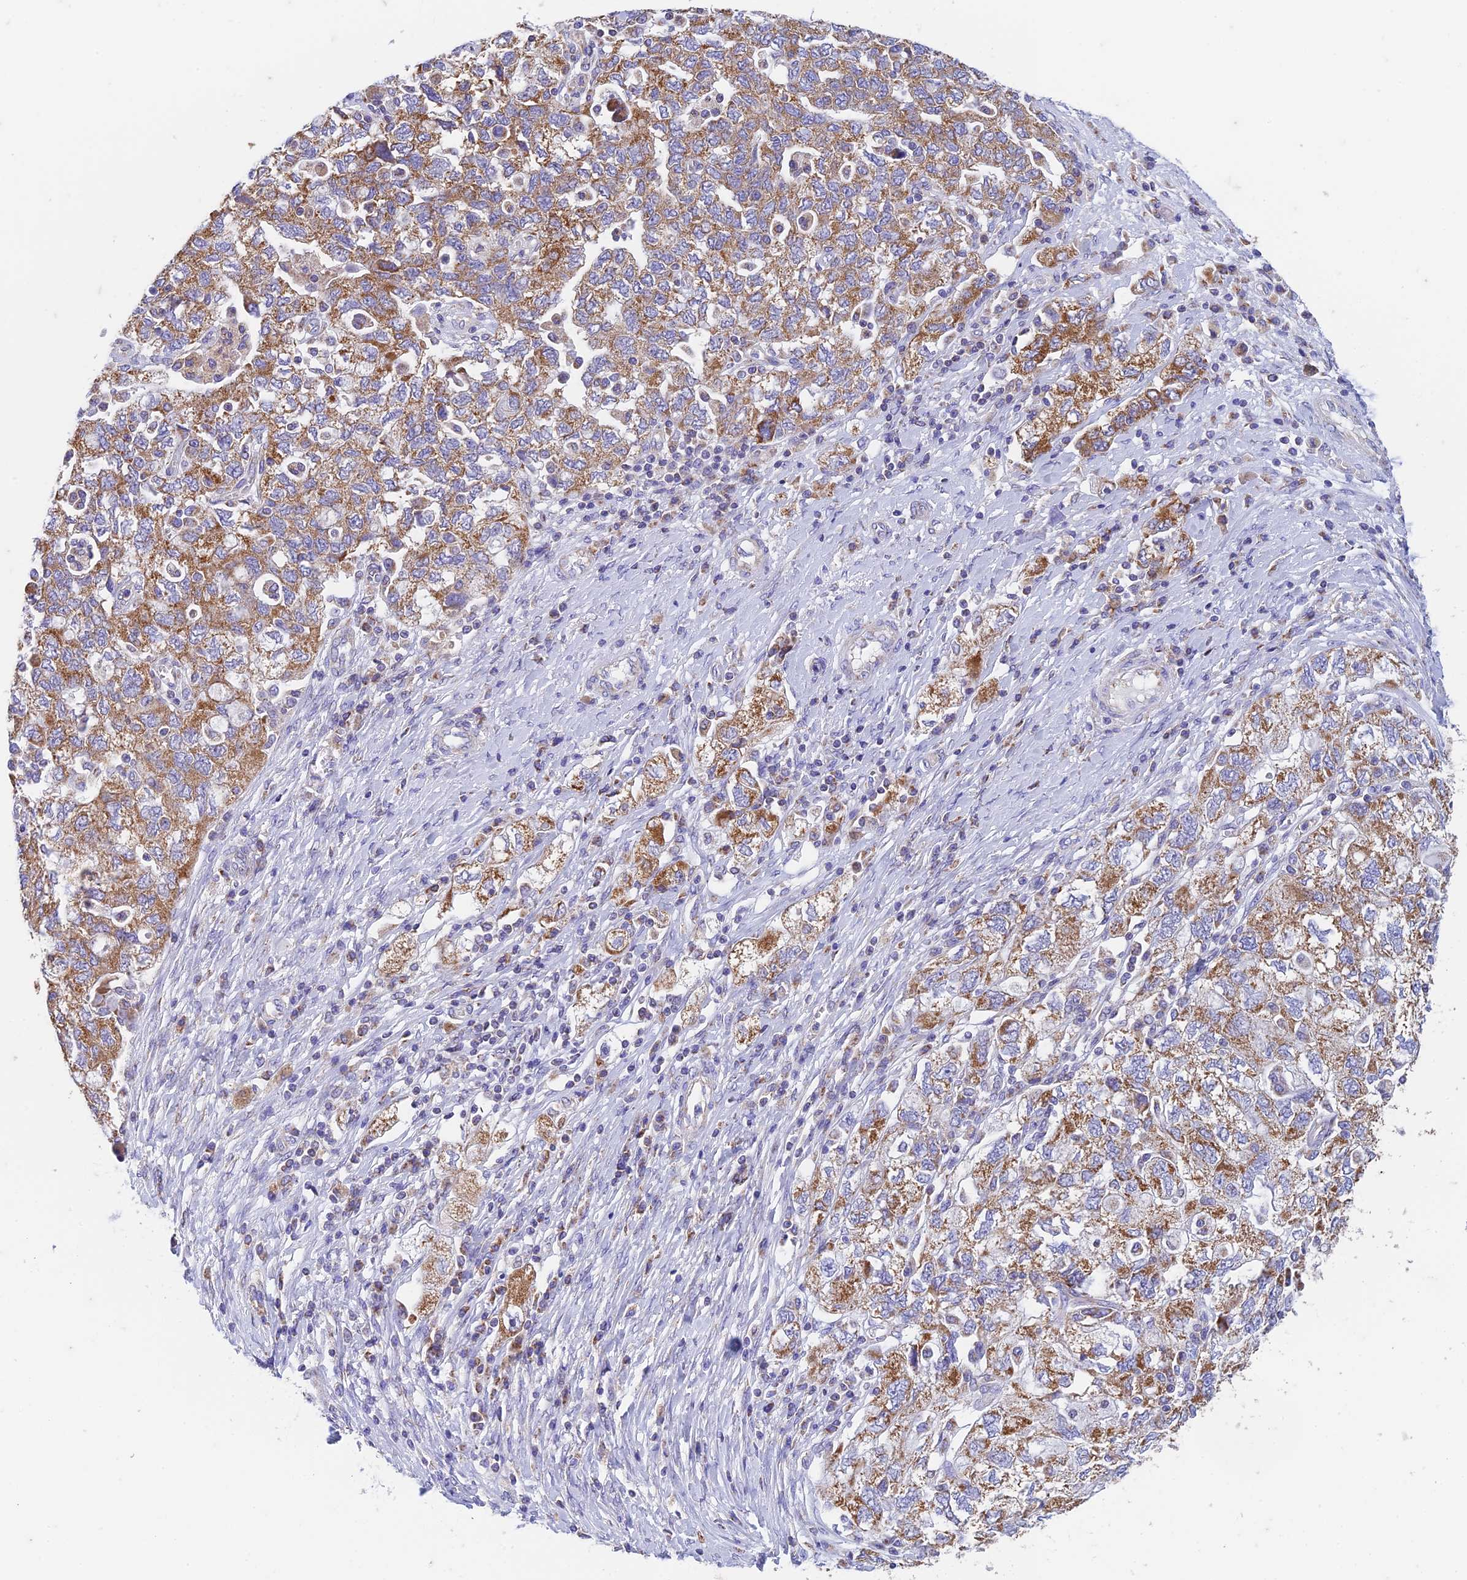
{"staining": {"intensity": "moderate", "quantity": ">75%", "location": "cytoplasmic/membranous"}, "tissue": "ovarian cancer", "cell_type": "Tumor cells", "image_type": "cancer", "snomed": [{"axis": "morphology", "description": "Carcinoma, NOS"}, {"axis": "morphology", "description": "Cystadenocarcinoma, serous, NOS"}, {"axis": "topography", "description": "Ovary"}], "caption": "A brown stain highlights moderate cytoplasmic/membranous expression of a protein in ovarian cancer (carcinoma) tumor cells. Immunohistochemistry stains the protein in brown and the nuclei are stained blue.", "gene": "ZNF181", "patient": {"sex": "female", "age": 69}}